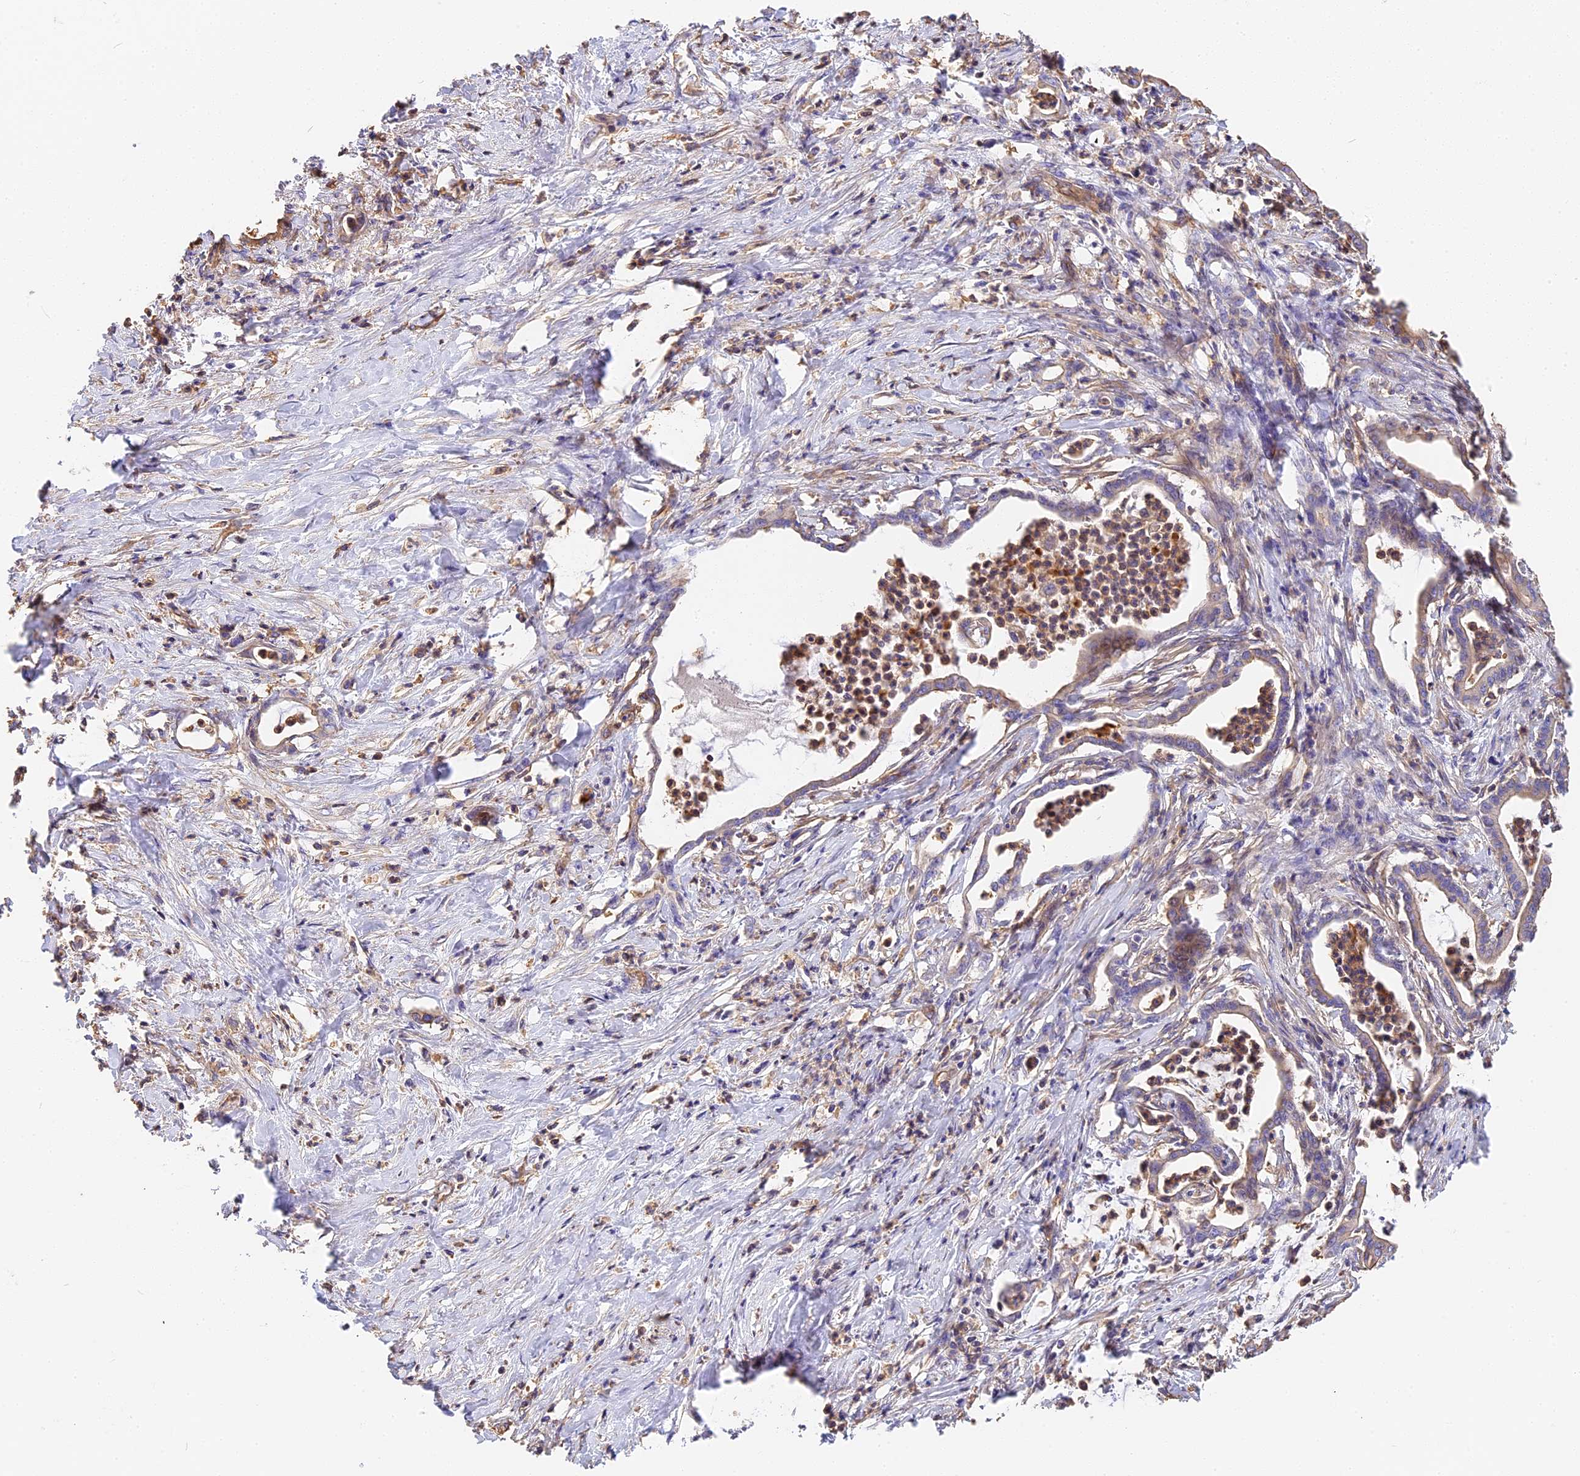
{"staining": {"intensity": "weak", "quantity": "<25%", "location": "cytoplasmic/membranous"}, "tissue": "pancreatic cancer", "cell_type": "Tumor cells", "image_type": "cancer", "snomed": [{"axis": "morphology", "description": "Adenocarcinoma, NOS"}, {"axis": "topography", "description": "Pancreas"}], "caption": "This is a photomicrograph of immunohistochemistry (IHC) staining of pancreatic cancer, which shows no expression in tumor cells.", "gene": "VPS18", "patient": {"sex": "female", "age": 55}}